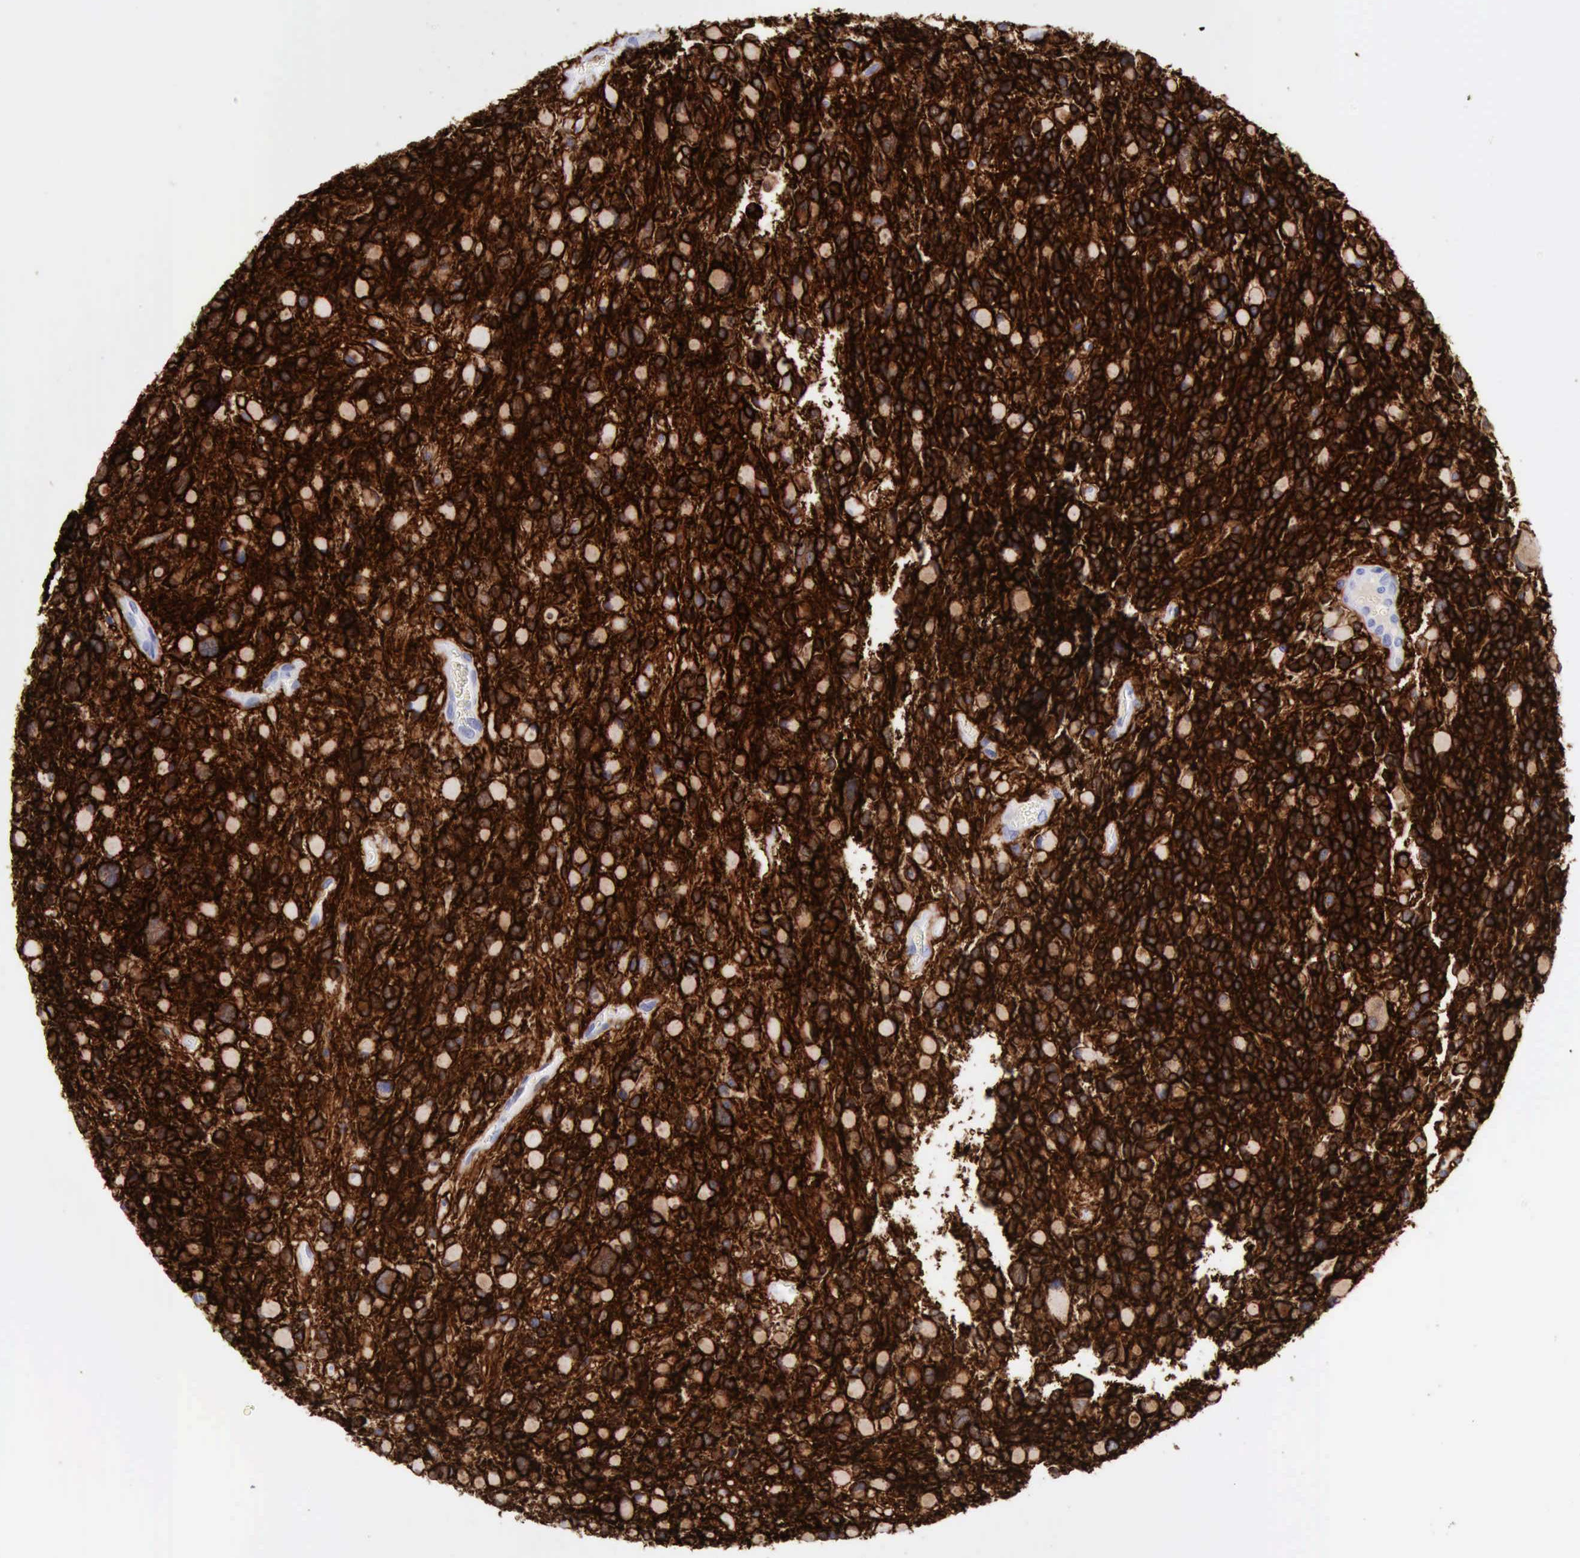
{"staining": {"intensity": "weak", "quantity": "25%-75%", "location": "cytoplasmic/membranous"}, "tissue": "glioma", "cell_type": "Tumor cells", "image_type": "cancer", "snomed": [{"axis": "morphology", "description": "Glioma, malignant, High grade"}, {"axis": "topography", "description": "Brain"}], "caption": "High-grade glioma (malignant) stained with DAB (3,3'-diaminobenzidine) immunohistochemistry (IHC) reveals low levels of weak cytoplasmic/membranous staining in approximately 25%-75% of tumor cells. (DAB IHC with brightfield microscopy, high magnification).", "gene": "NCAM1", "patient": {"sex": "female", "age": 37}}